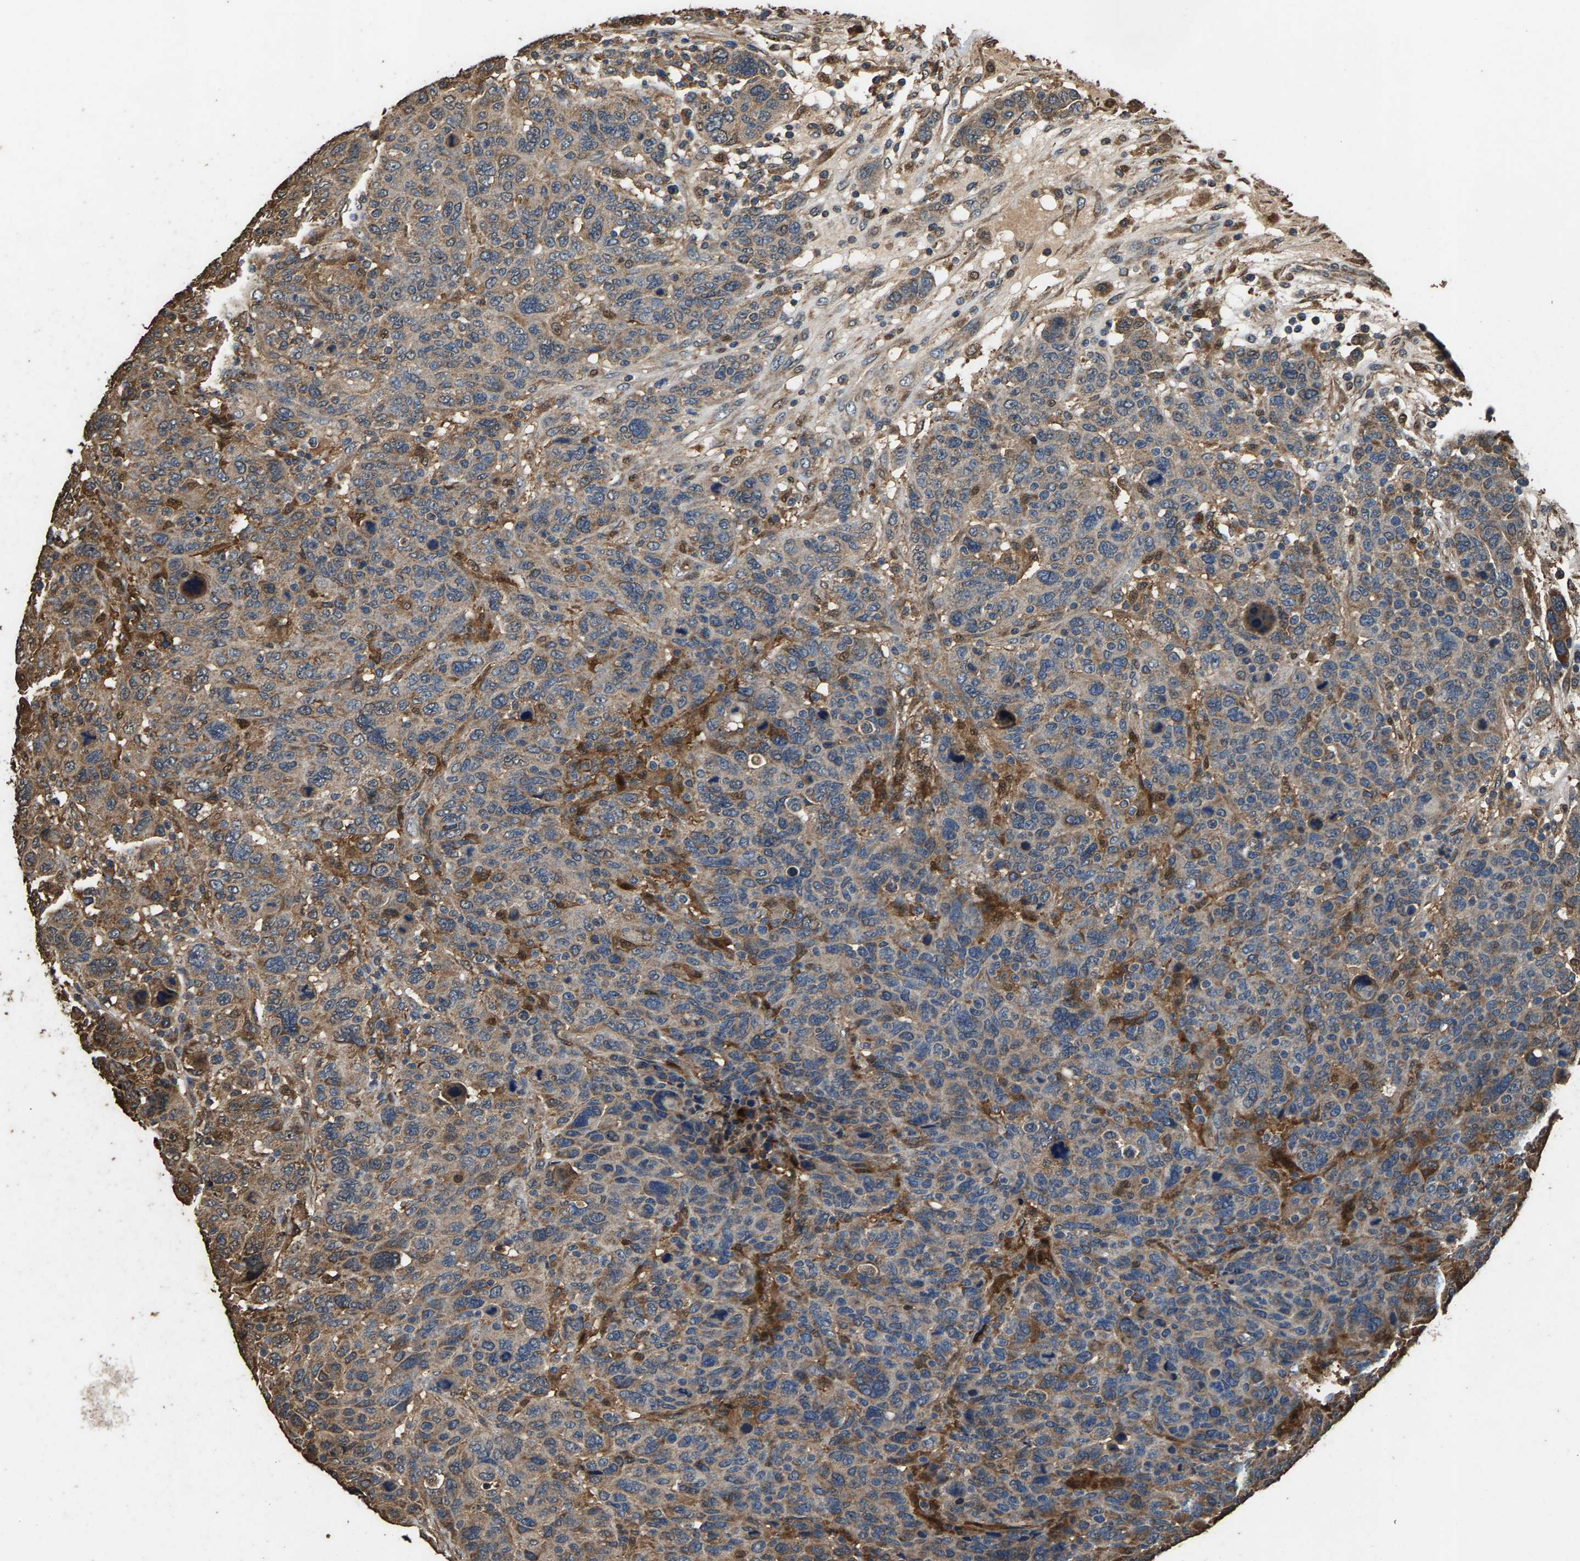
{"staining": {"intensity": "moderate", "quantity": "<25%", "location": "cytoplasmic/membranous"}, "tissue": "breast cancer", "cell_type": "Tumor cells", "image_type": "cancer", "snomed": [{"axis": "morphology", "description": "Duct carcinoma"}, {"axis": "topography", "description": "Breast"}], "caption": "Immunohistochemistry staining of breast cancer (intraductal carcinoma), which displays low levels of moderate cytoplasmic/membranous positivity in about <25% of tumor cells indicating moderate cytoplasmic/membranous protein positivity. The staining was performed using DAB (brown) for protein detection and nuclei were counterstained in hematoxylin (blue).", "gene": "MRPL27", "patient": {"sex": "female", "age": 37}}